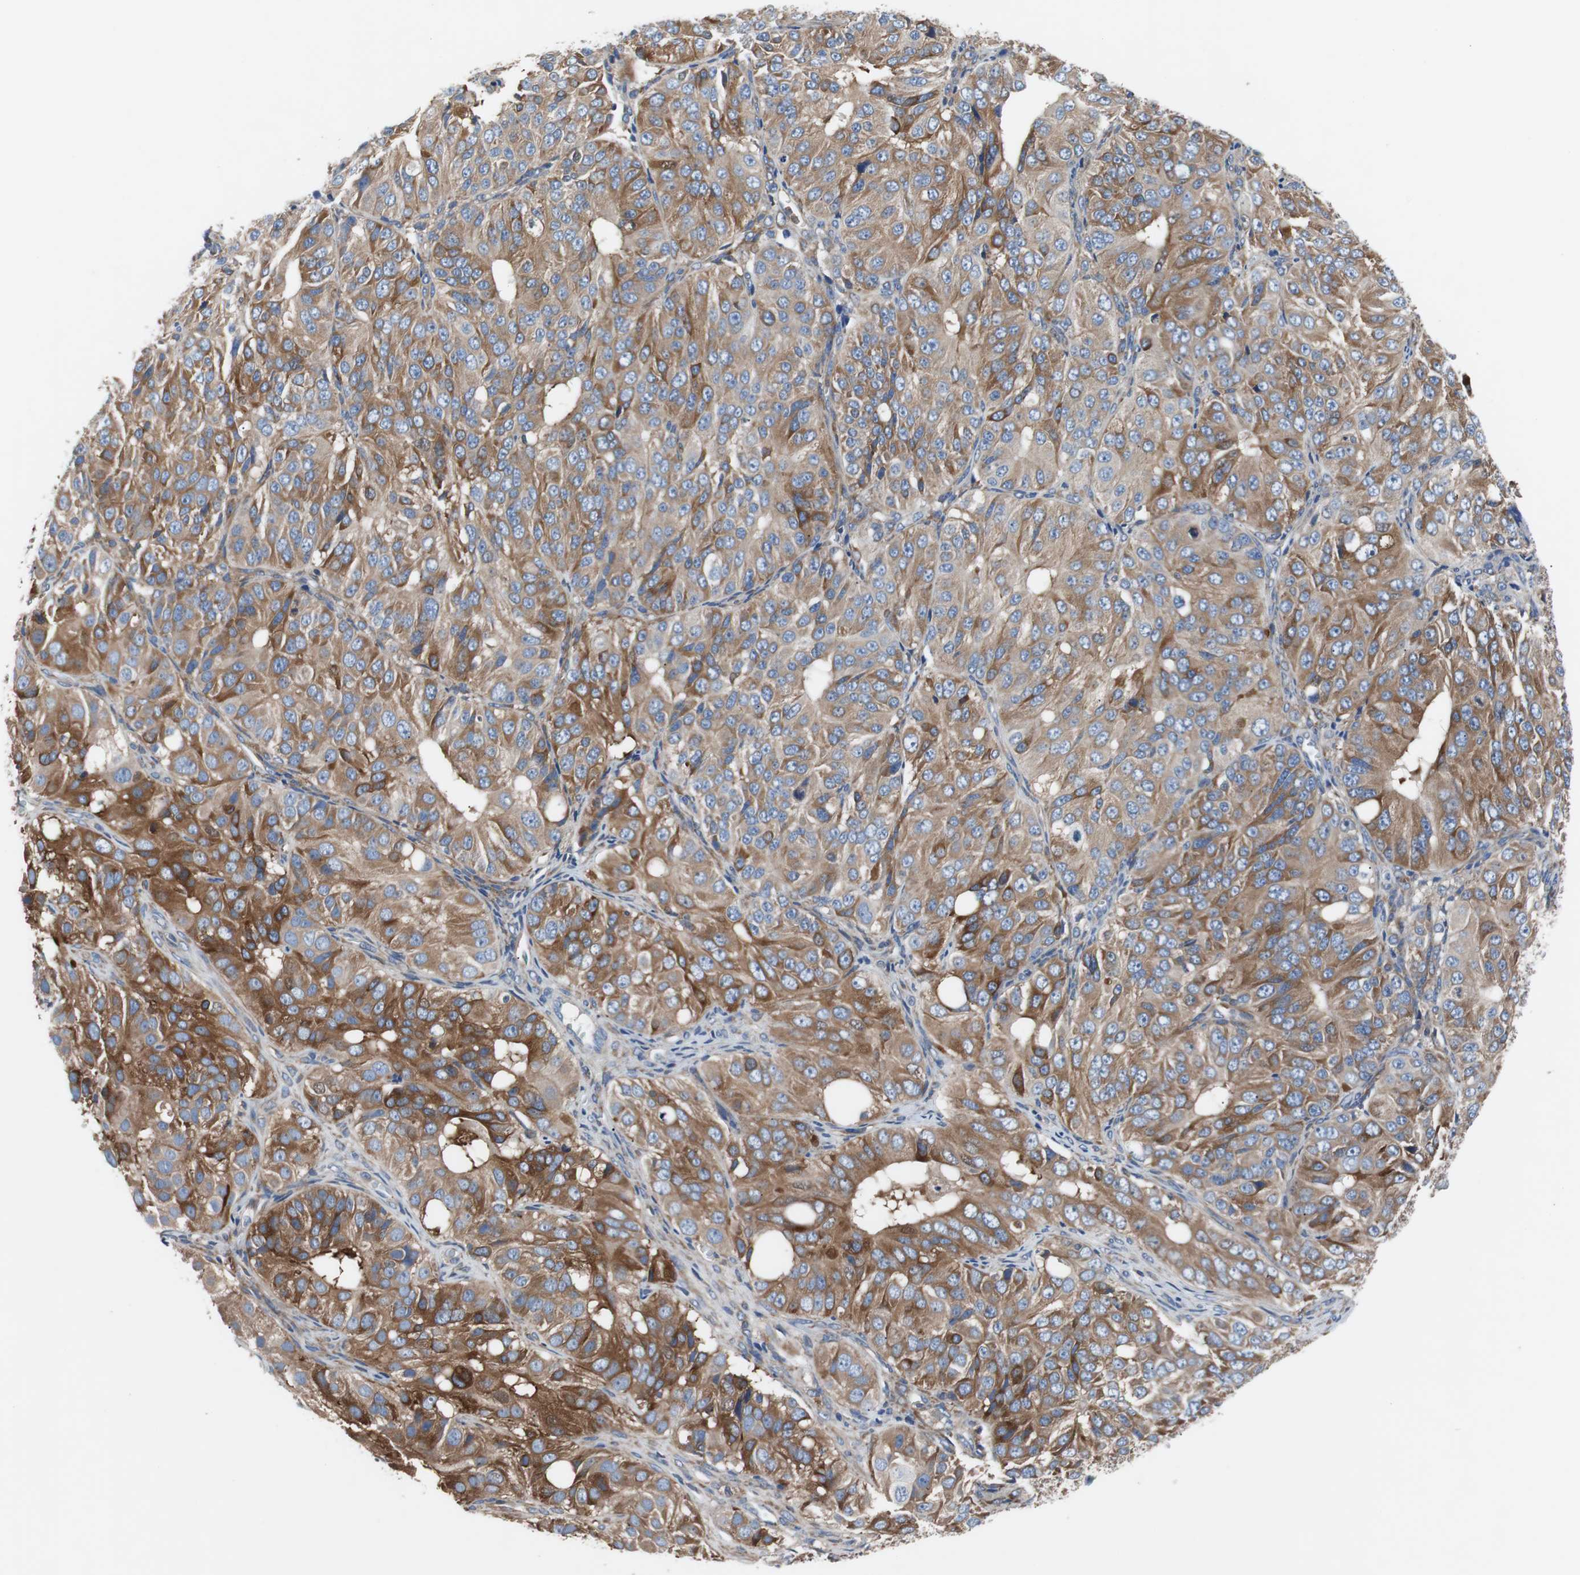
{"staining": {"intensity": "moderate", "quantity": "25%-75%", "location": "cytoplasmic/membranous"}, "tissue": "ovarian cancer", "cell_type": "Tumor cells", "image_type": "cancer", "snomed": [{"axis": "morphology", "description": "Carcinoma, endometroid"}, {"axis": "topography", "description": "Ovary"}], "caption": "Immunohistochemical staining of ovarian cancer (endometroid carcinoma) exhibits medium levels of moderate cytoplasmic/membranous protein staining in approximately 25%-75% of tumor cells.", "gene": "GYS1", "patient": {"sex": "female", "age": 51}}